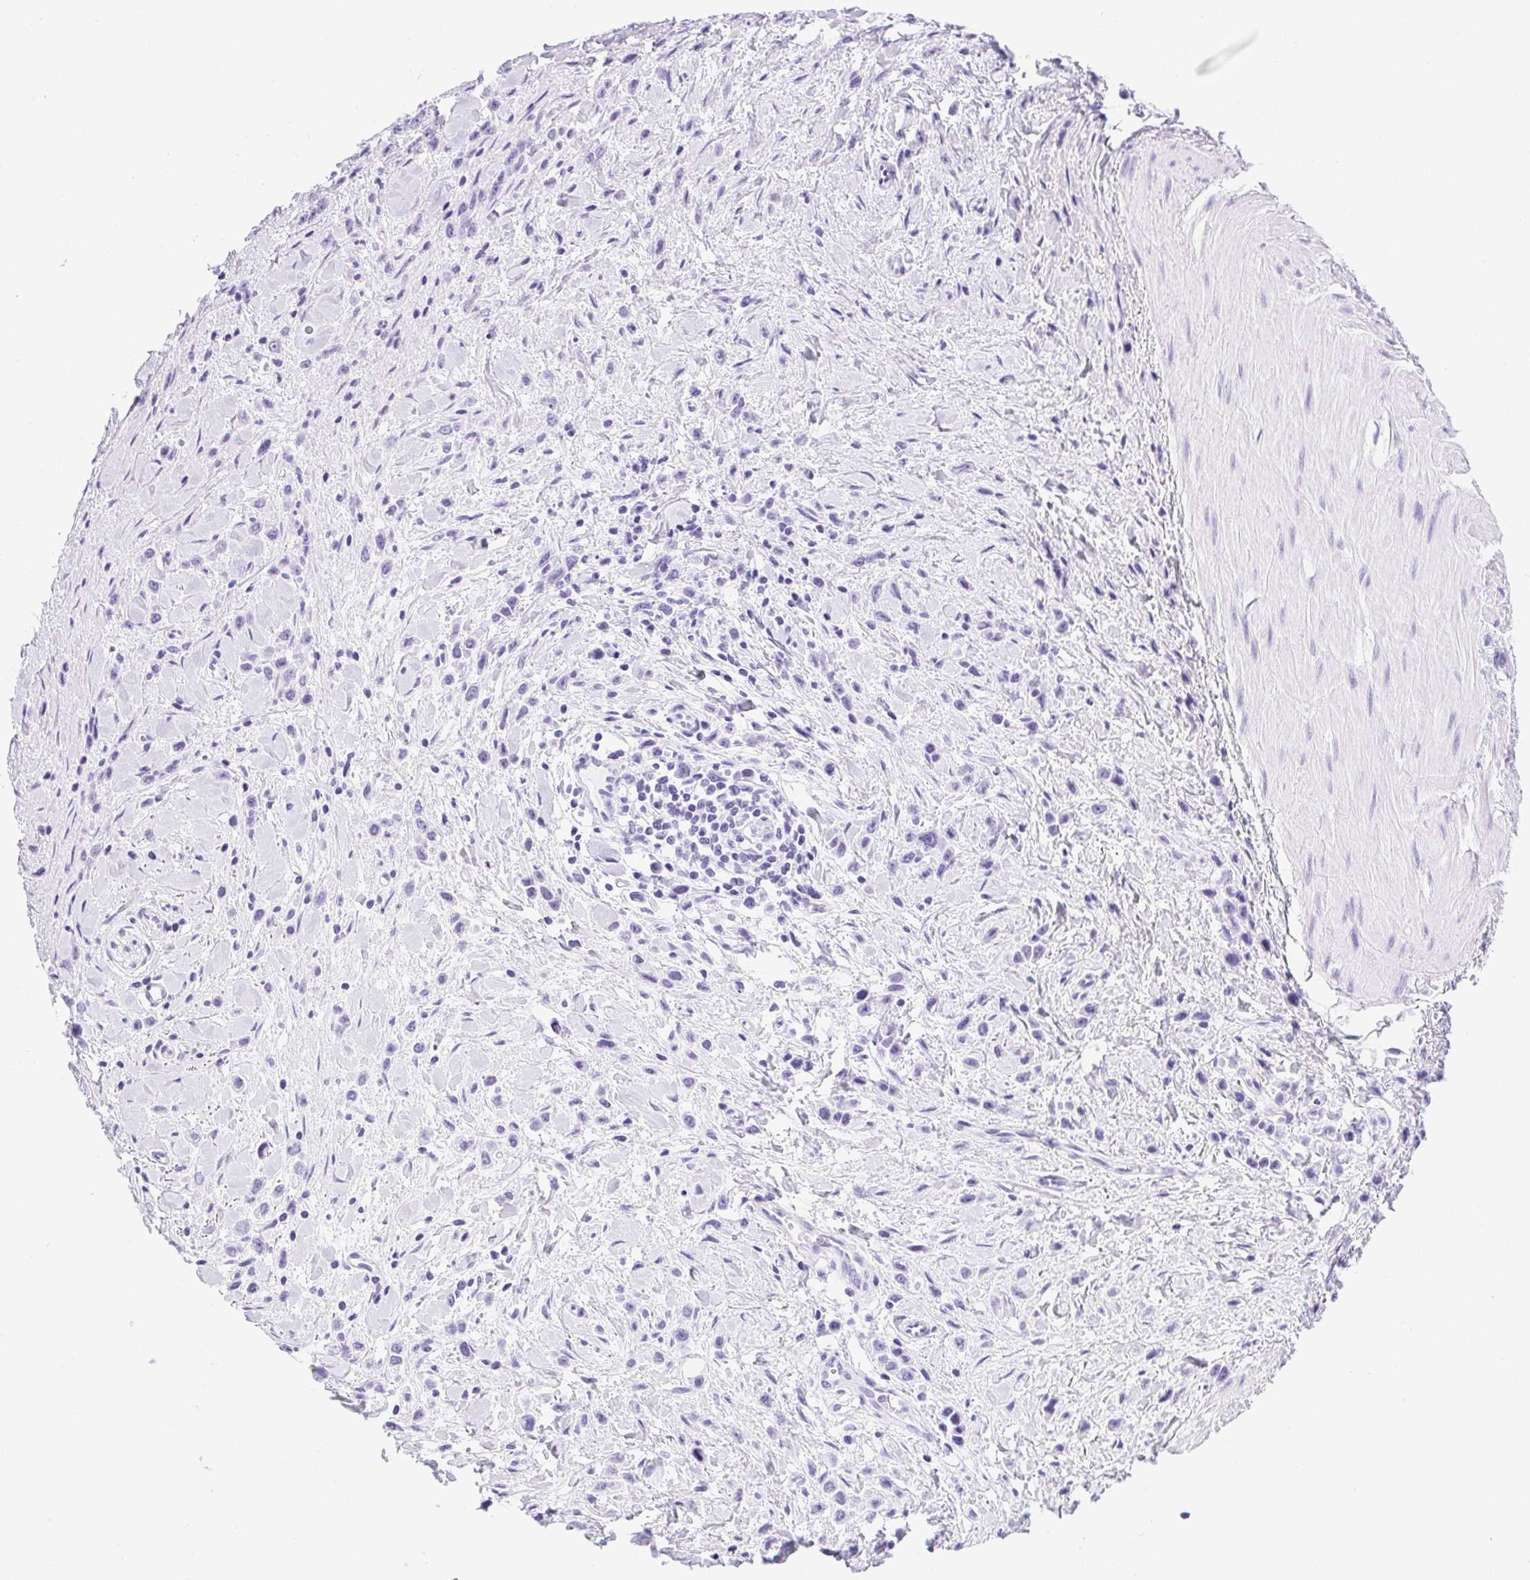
{"staining": {"intensity": "negative", "quantity": "none", "location": "none"}, "tissue": "stomach cancer", "cell_type": "Tumor cells", "image_type": "cancer", "snomed": [{"axis": "morphology", "description": "Adenocarcinoma, NOS"}, {"axis": "topography", "description": "Stomach"}], "caption": "Histopathology image shows no significant protein expression in tumor cells of stomach cancer (adenocarcinoma). (DAB (3,3'-diaminobenzidine) IHC, high magnification).", "gene": "PRKAA1", "patient": {"sex": "male", "age": 47}}